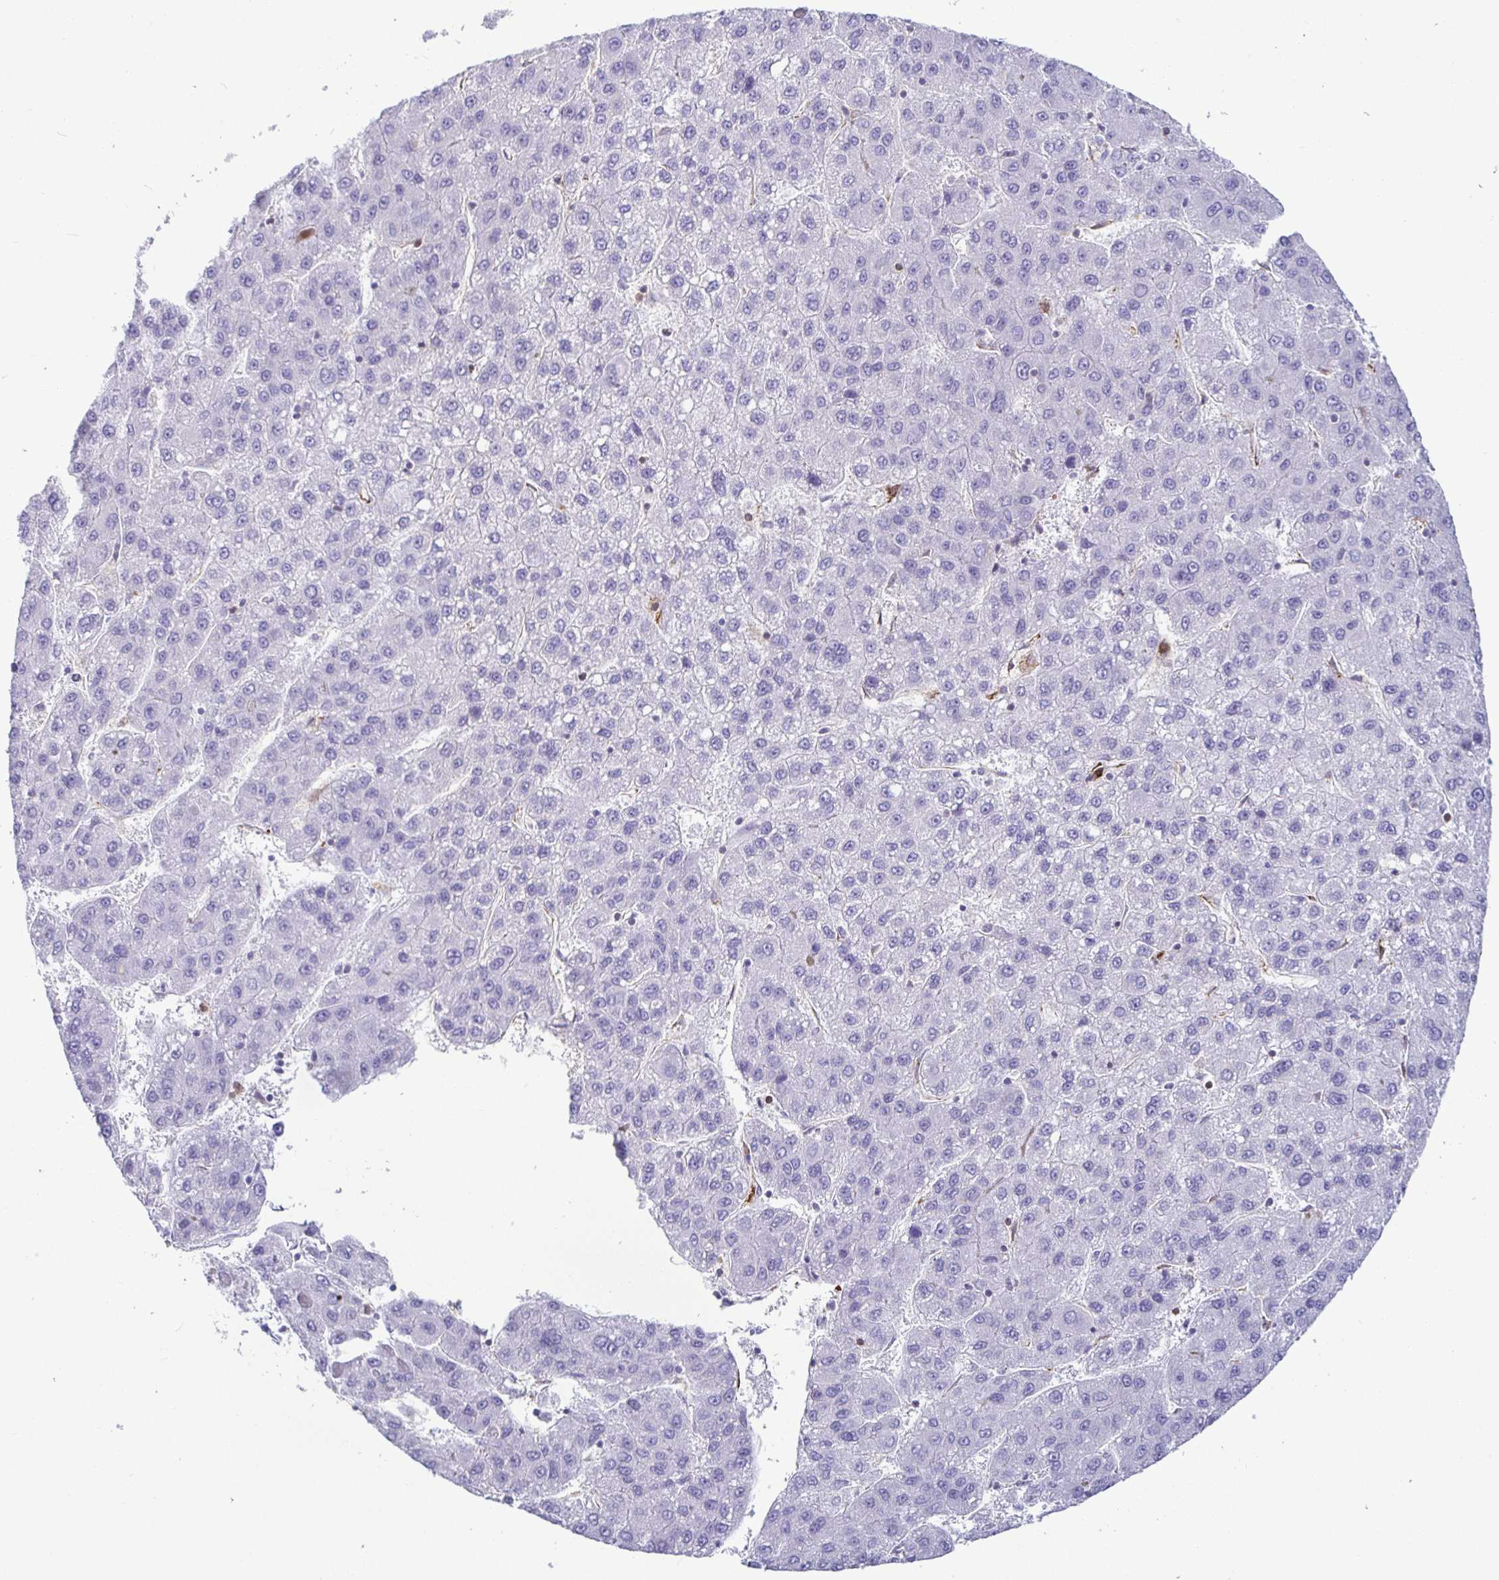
{"staining": {"intensity": "negative", "quantity": "none", "location": "none"}, "tissue": "liver cancer", "cell_type": "Tumor cells", "image_type": "cancer", "snomed": [{"axis": "morphology", "description": "Carcinoma, Hepatocellular, NOS"}, {"axis": "topography", "description": "Liver"}], "caption": "Immunohistochemistry image of liver cancer (hepatocellular carcinoma) stained for a protein (brown), which displays no staining in tumor cells.", "gene": "TP53I11", "patient": {"sex": "female", "age": 82}}